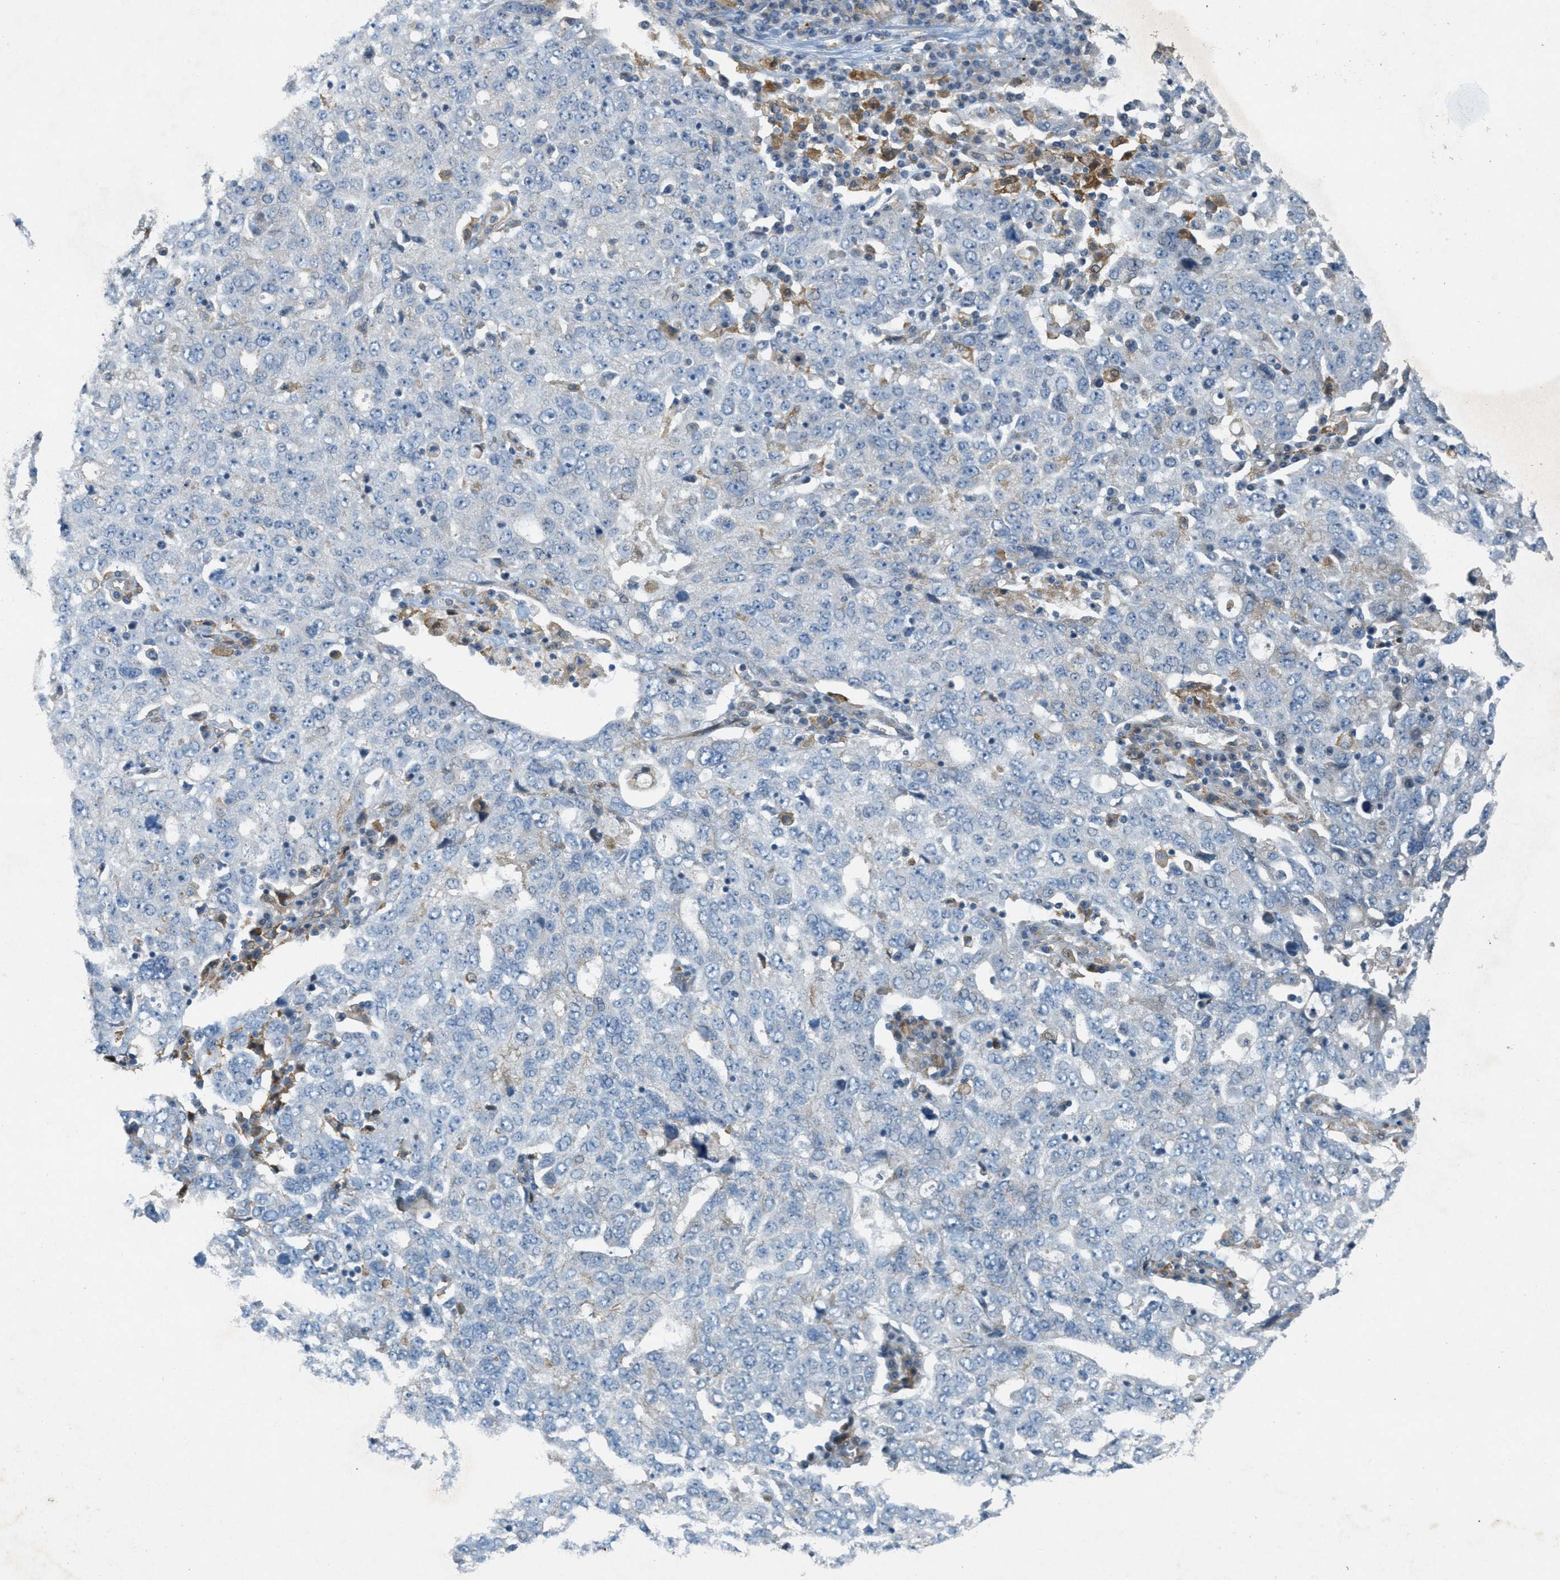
{"staining": {"intensity": "negative", "quantity": "none", "location": "none"}, "tissue": "ovarian cancer", "cell_type": "Tumor cells", "image_type": "cancer", "snomed": [{"axis": "morphology", "description": "Carcinoma, endometroid"}, {"axis": "topography", "description": "Ovary"}], "caption": "A micrograph of ovarian endometroid carcinoma stained for a protein exhibits no brown staining in tumor cells.", "gene": "ADCY5", "patient": {"sex": "female", "age": 62}}